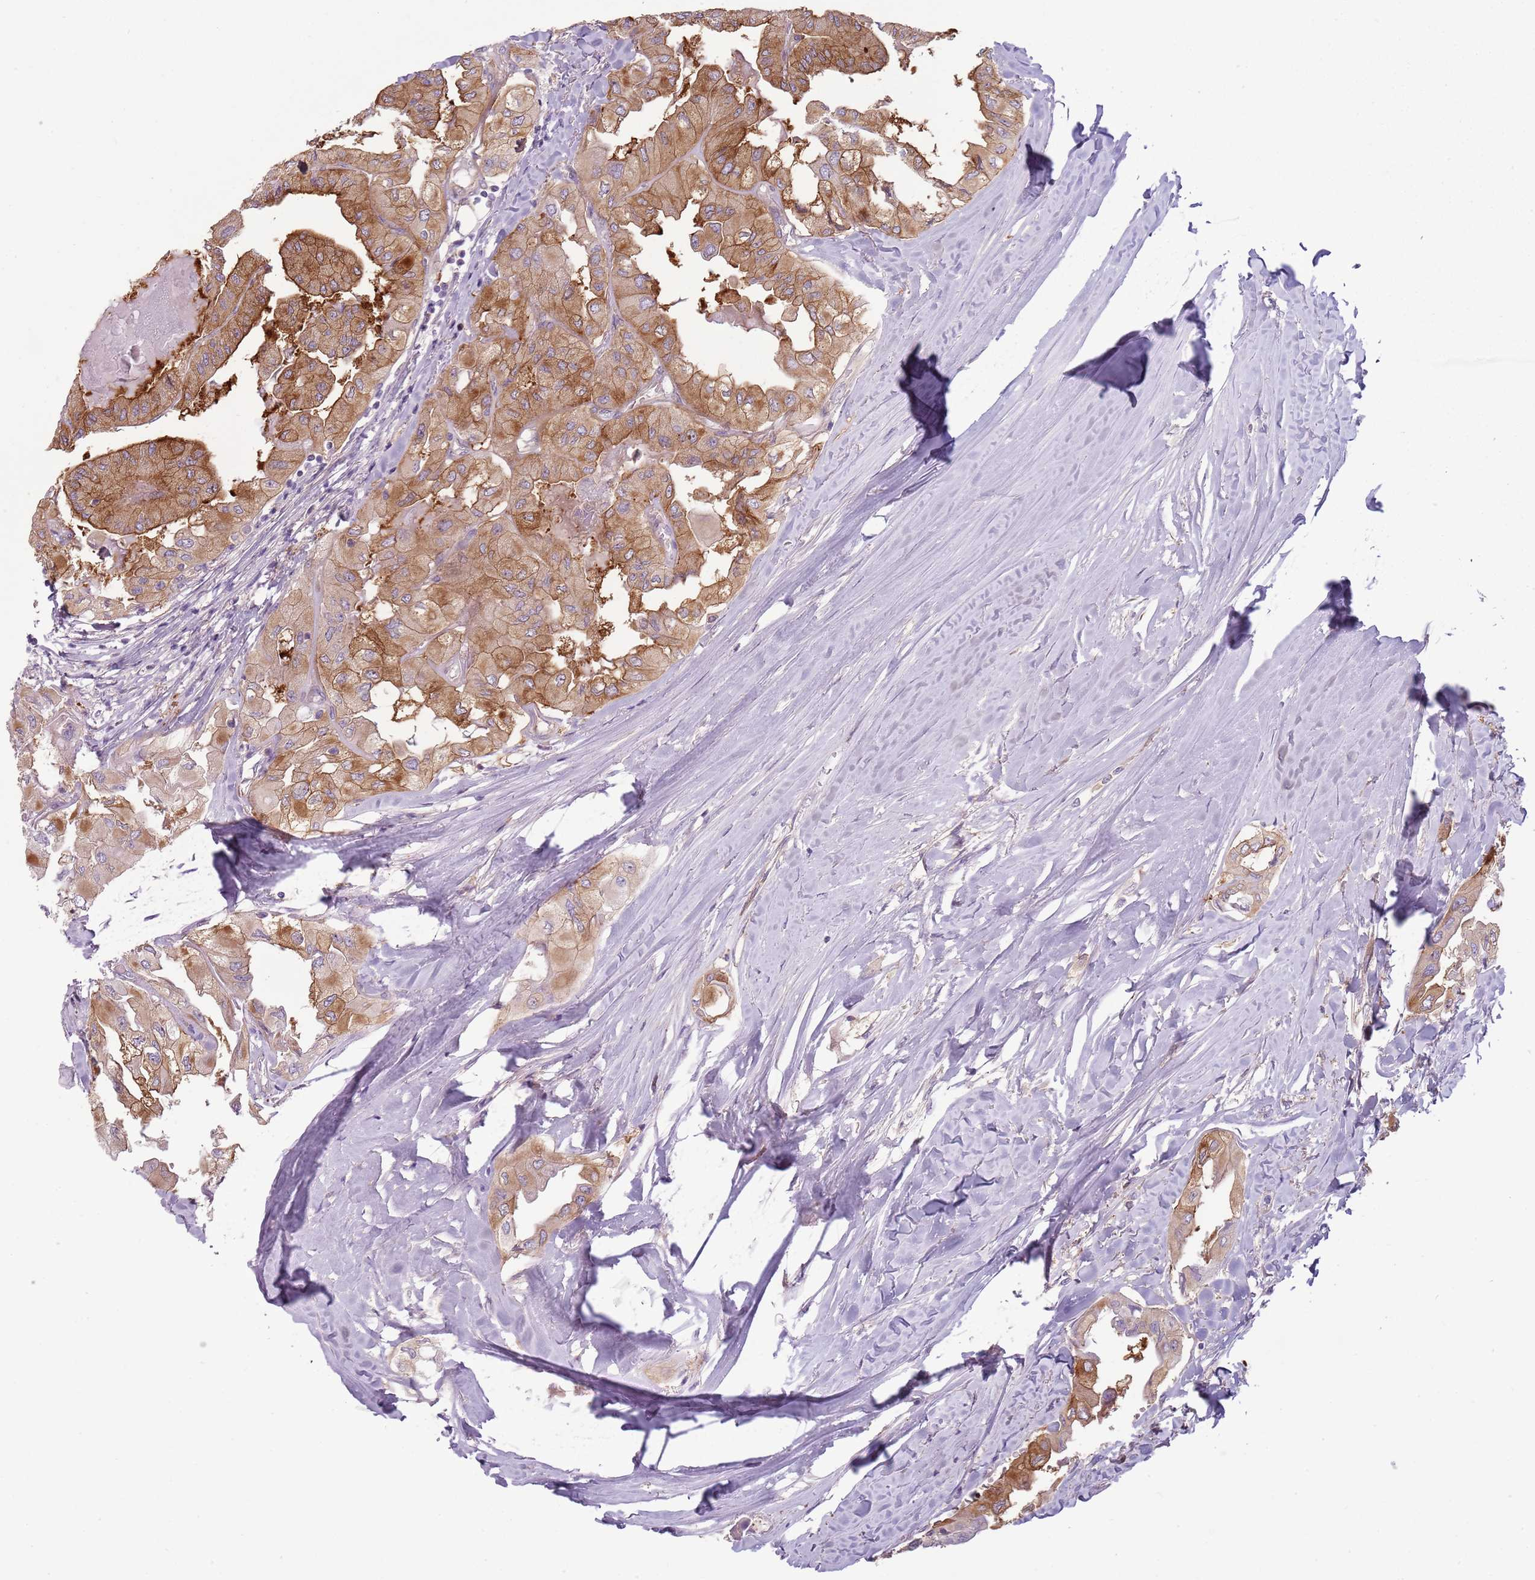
{"staining": {"intensity": "moderate", "quantity": ">75%", "location": "cytoplasmic/membranous"}, "tissue": "thyroid cancer", "cell_type": "Tumor cells", "image_type": "cancer", "snomed": [{"axis": "morphology", "description": "Normal tissue, NOS"}, {"axis": "morphology", "description": "Papillary adenocarcinoma, NOS"}, {"axis": "topography", "description": "Thyroid gland"}], "caption": "Thyroid papillary adenocarcinoma tissue exhibits moderate cytoplasmic/membranous positivity in approximately >75% of tumor cells, visualized by immunohistochemistry. Ihc stains the protein of interest in brown and the nuclei are stained blue.", "gene": "SNX1", "patient": {"sex": "female", "age": 59}}